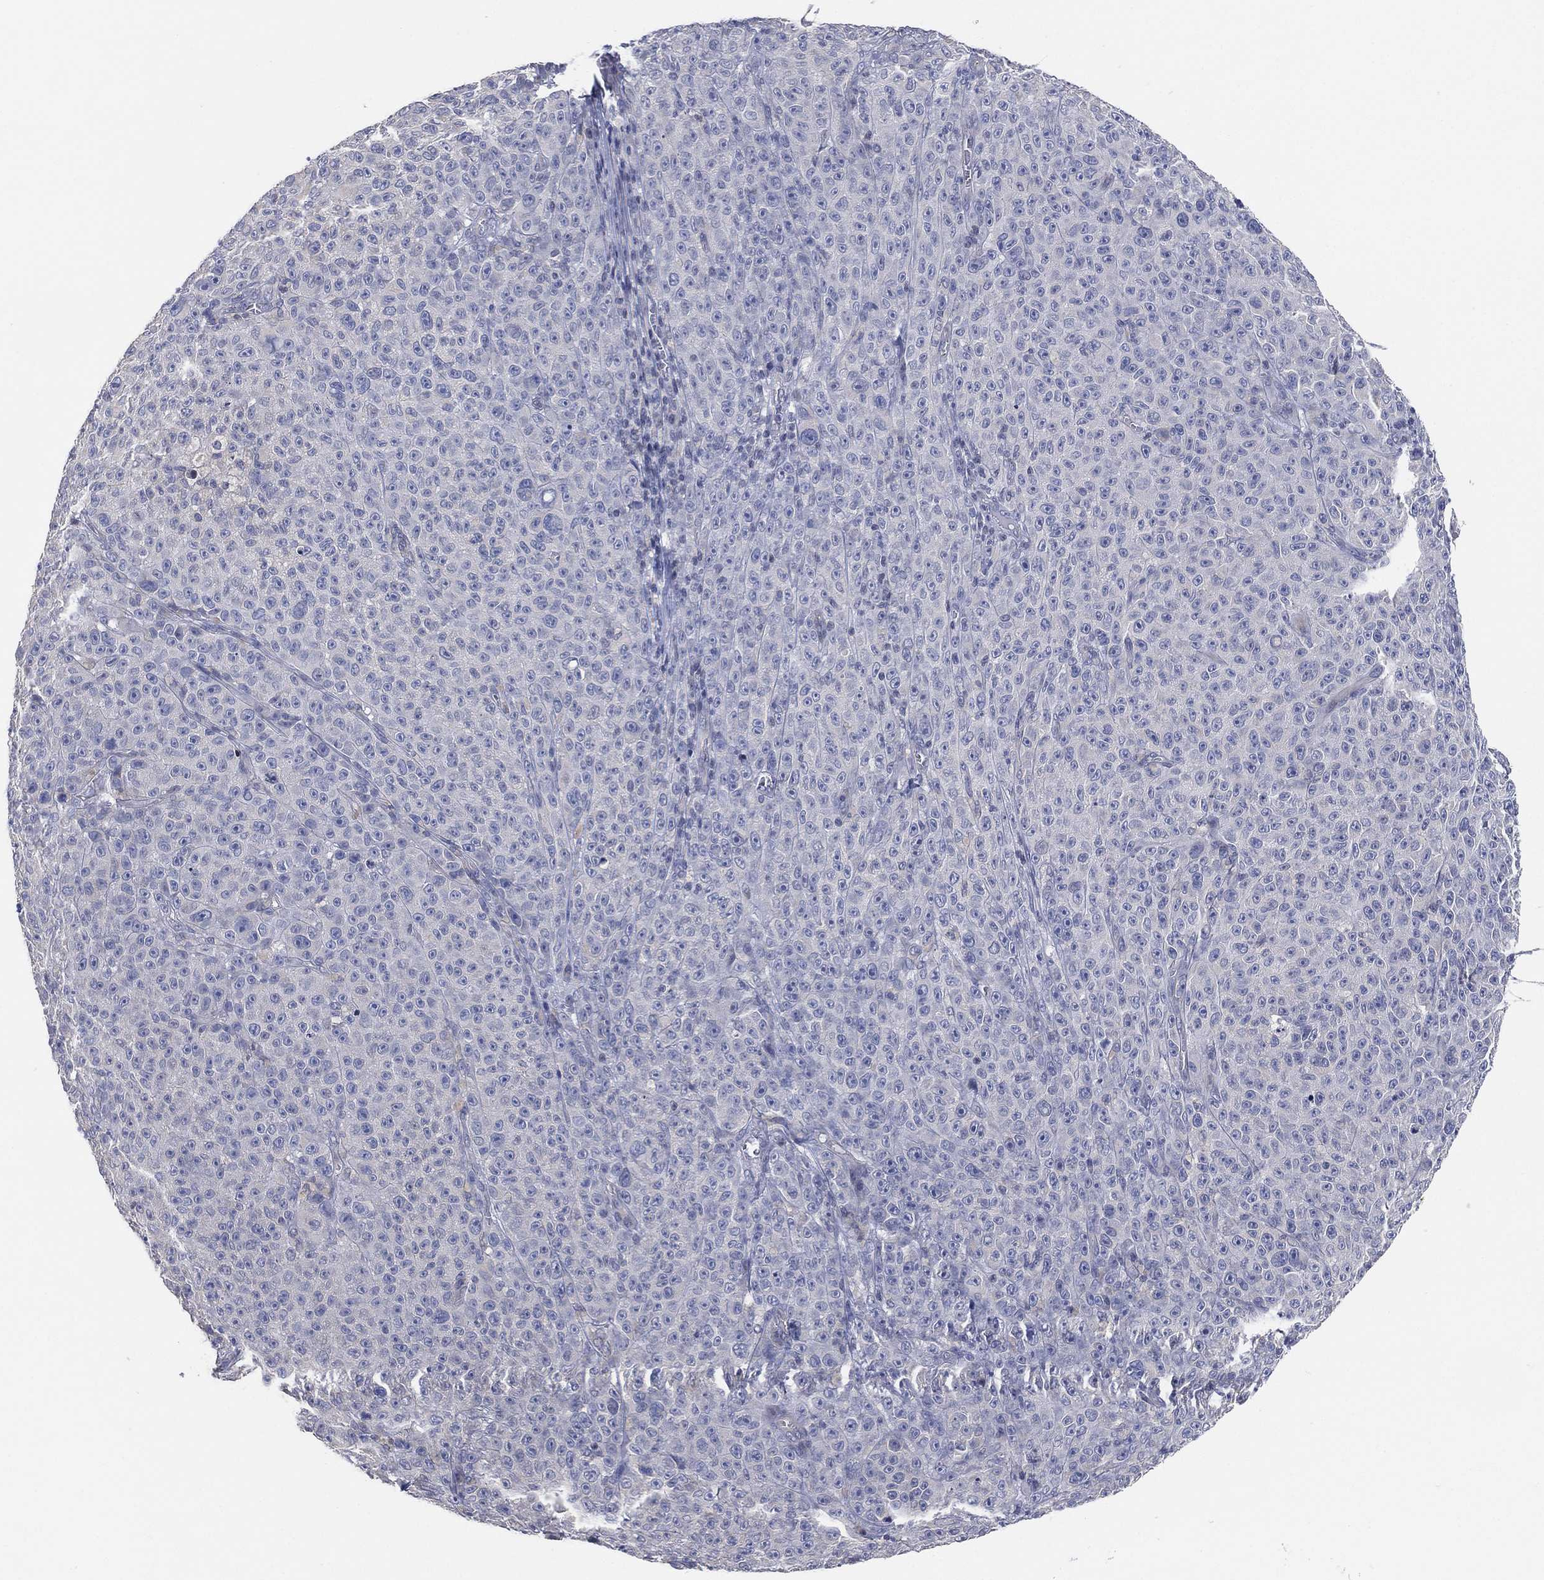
{"staining": {"intensity": "negative", "quantity": "none", "location": "none"}, "tissue": "melanoma", "cell_type": "Tumor cells", "image_type": "cancer", "snomed": [{"axis": "morphology", "description": "Malignant melanoma, NOS"}, {"axis": "topography", "description": "Skin"}], "caption": "This is an IHC micrograph of human malignant melanoma. There is no positivity in tumor cells.", "gene": "CFTR", "patient": {"sex": "female", "age": 82}}